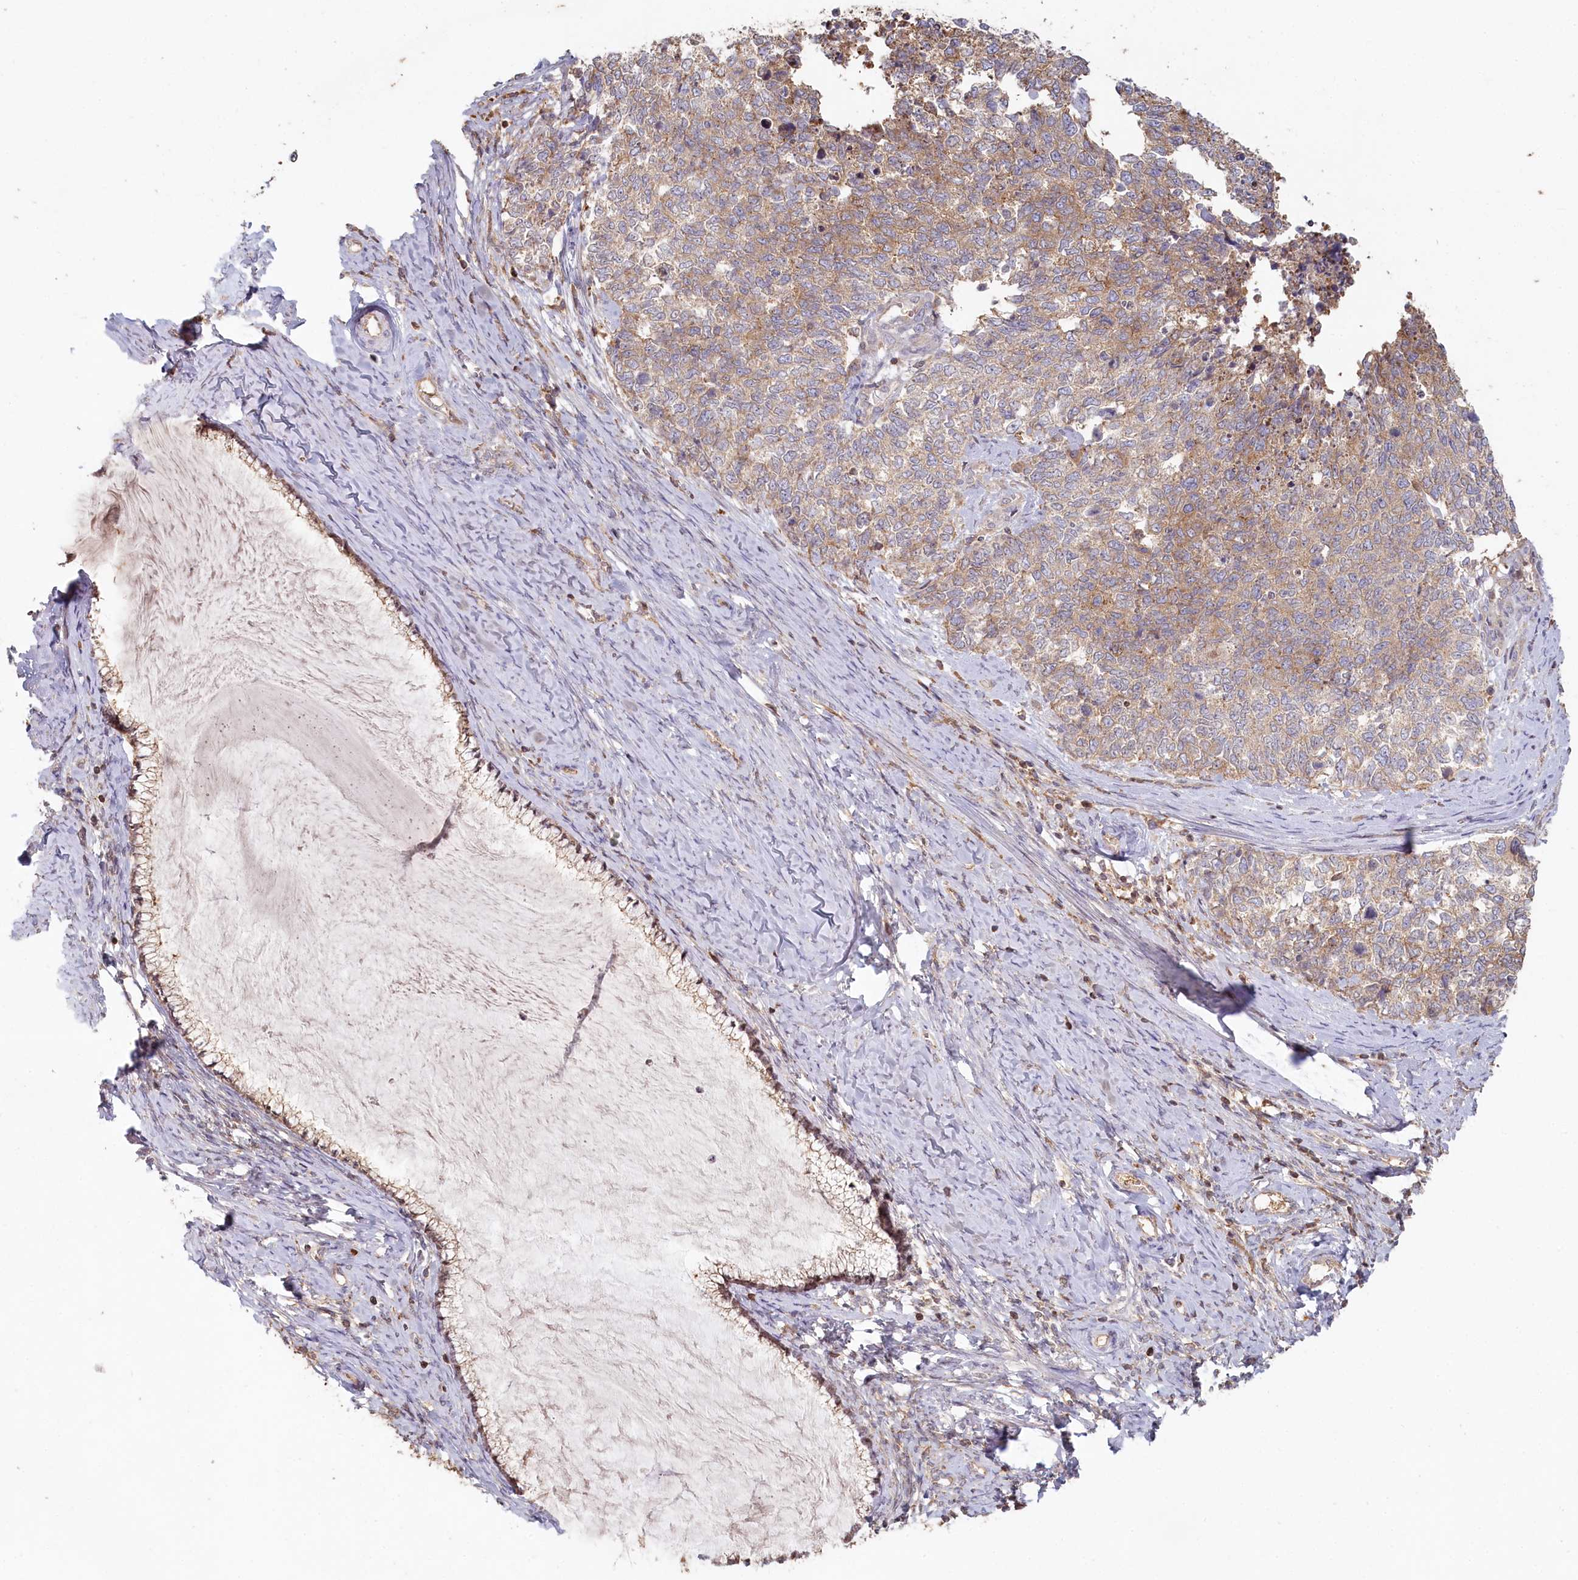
{"staining": {"intensity": "weak", "quantity": ">75%", "location": "cytoplasmic/membranous"}, "tissue": "cervical cancer", "cell_type": "Tumor cells", "image_type": "cancer", "snomed": [{"axis": "morphology", "description": "Squamous cell carcinoma, NOS"}, {"axis": "topography", "description": "Cervix"}], "caption": "Protein staining of squamous cell carcinoma (cervical) tissue demonstrates weak cytoplasmic/membranous positivity in about >75% of tumor cells. The protein is shown in brown color, while the nuclei are stained blue.", "gene": "HAL", "patient": {"sex": "female", "age": 63}}